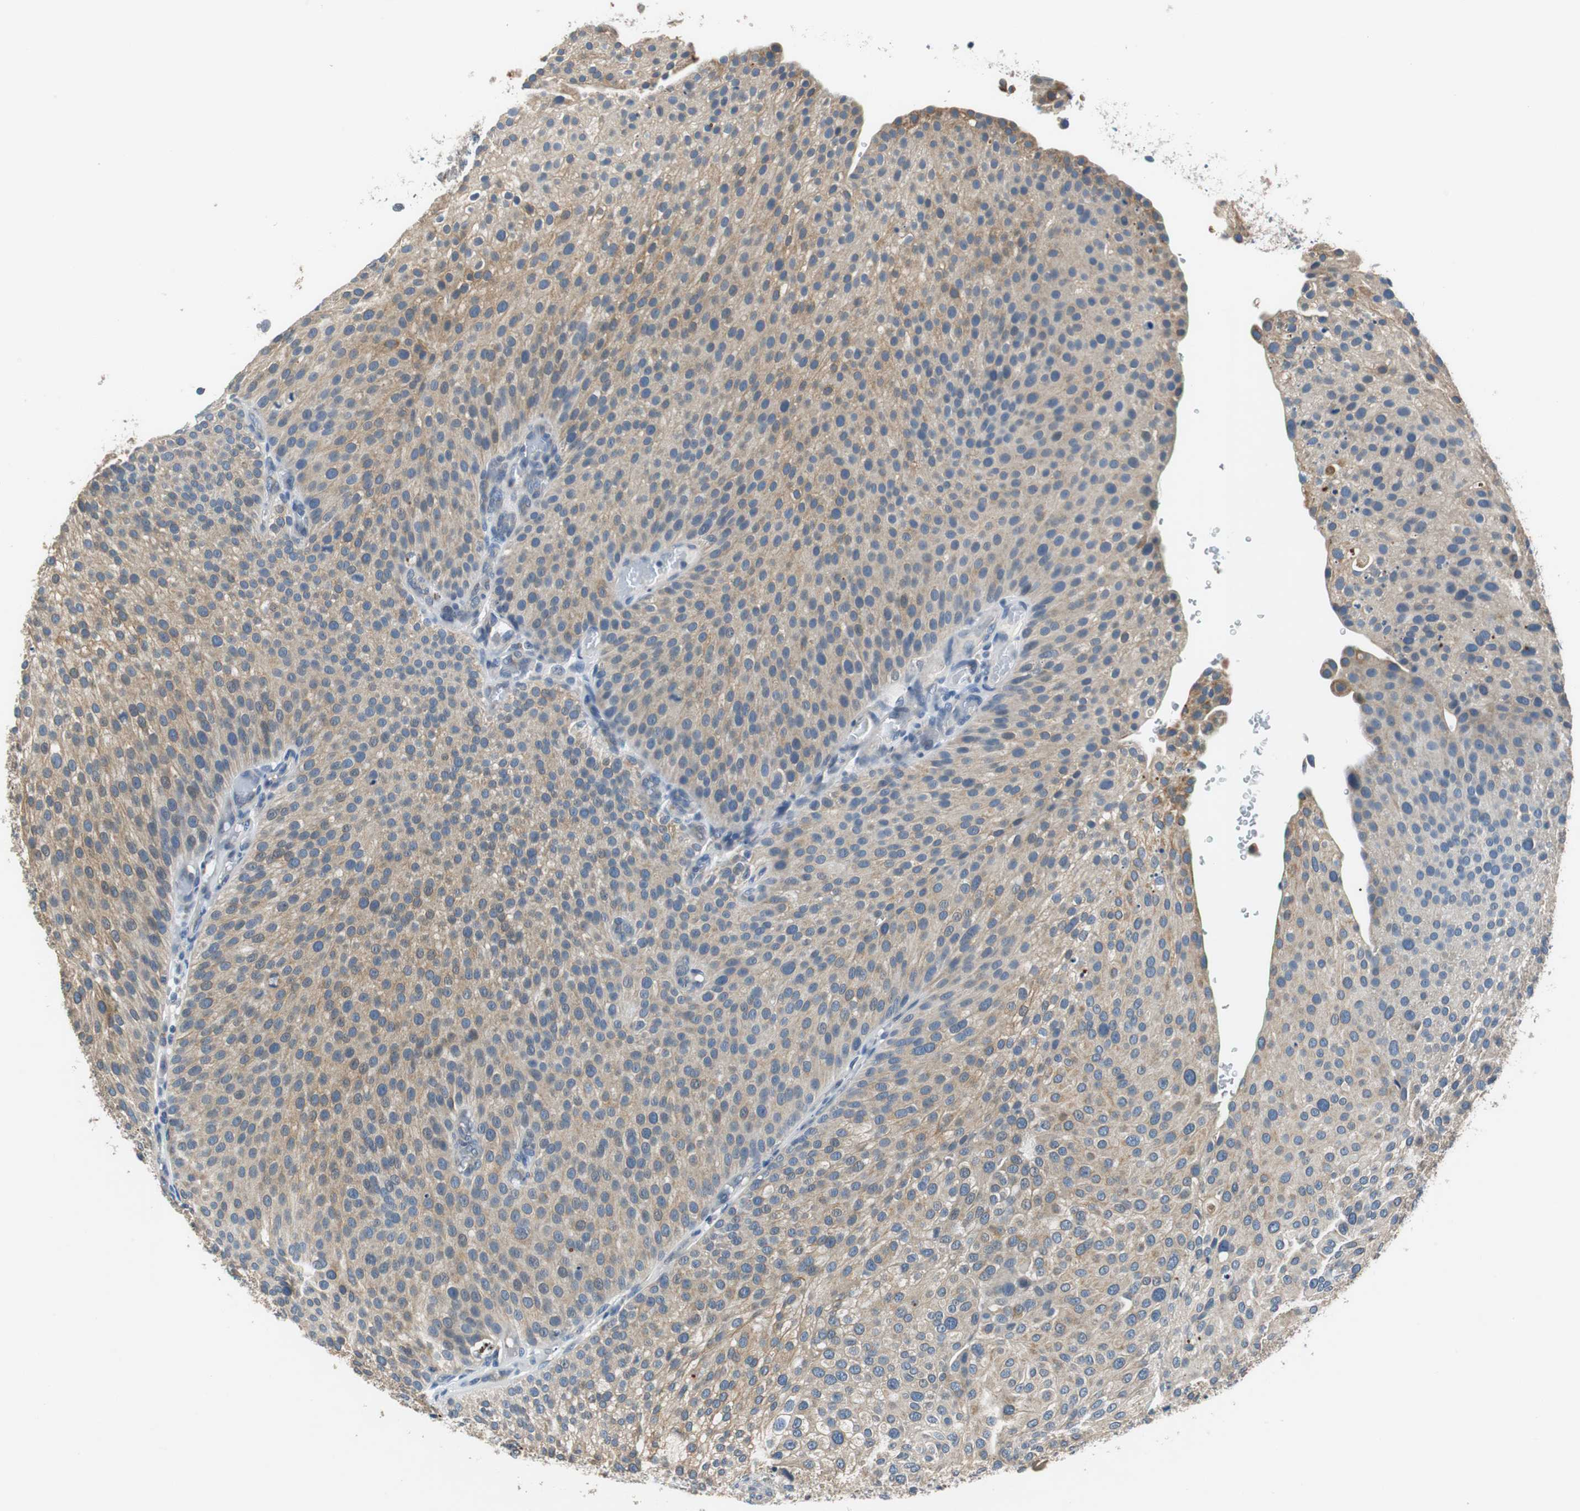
{"staining": {"intensity": "moderate", "quantity": ">75%", "location": "cytoplasmic/membranous"}, "tissue": "urothelial cancer", "cell_type": "Tumor cells", "image_type": "cancer", "snomed": [{"axis": "morphology", "description": "Urothelial carcinoma, Low grade"}, {"axis": "topography", "description": "Smooth muscle"}, {"axis": "topography", "description": "Urinary bladder"}], "caption": "The immunohistochemical stain highlights moderate cytoplasmic/membranous staining in tumor cells of urothelial cancer tissue. The staining was performed using DAB, with brown indicating positive protein expression. Nuclei are stained blue with hematoxylin.", "gene": "FADS2", "patient": {"sex": "male", "age": 60}}